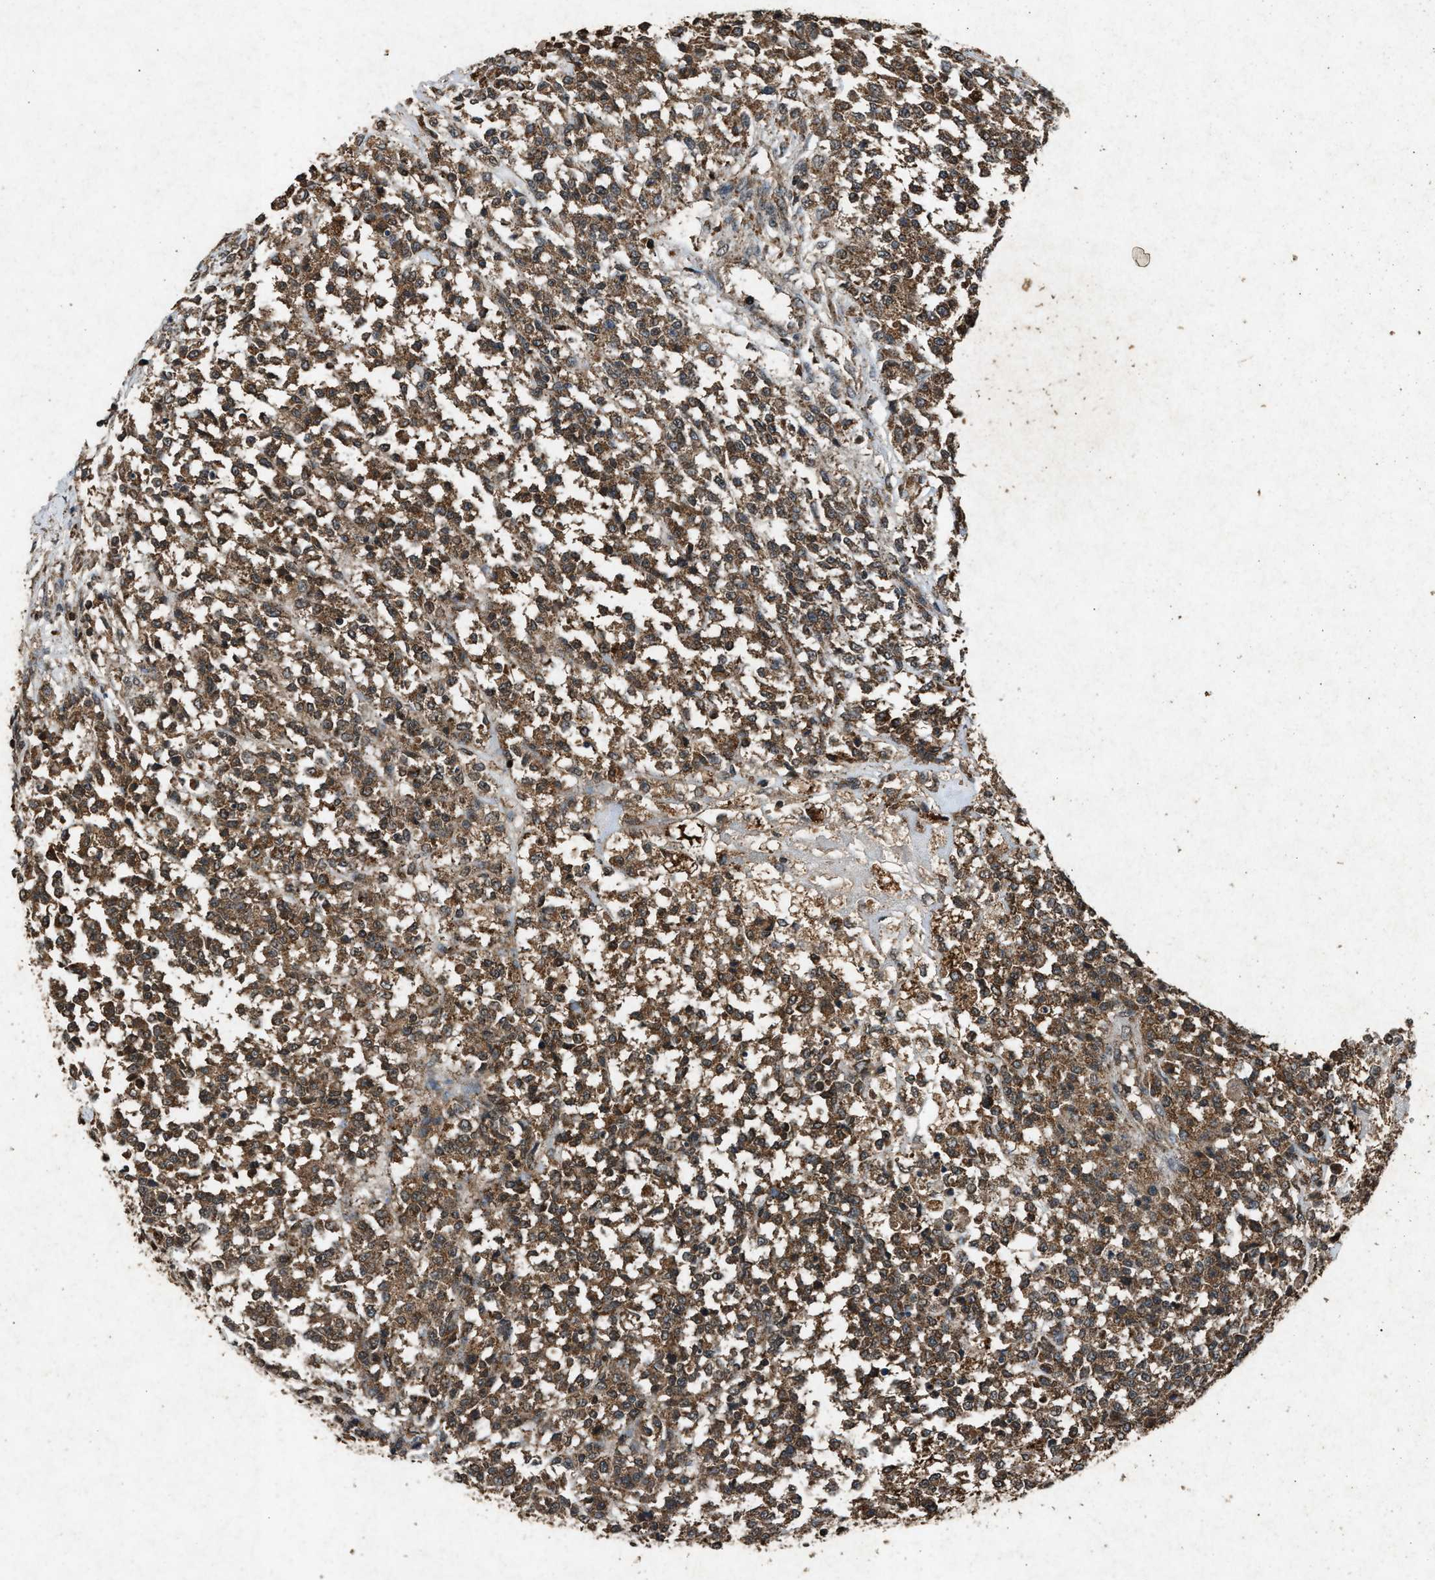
{"staining": {"intensity": "moderate", "quantity": ">75%", "location": "cytoplasmic/membranous"}, "tissue": "testis cancer", "cell_type": "Tumor cells", "image_type": "cancer", "snomed": [{"axis": "morphology", "description": "Seminoma, NOS"}, {"axis": "topography", "description": "Testis"}], "caption": "This is a histology image of IHC staining of testis seminoma, which shows moderate expression in the cytoplasmic/membranous of tumor cells.", "gene": "OAS1", "patient": {"sex": "male", "age": 59}}